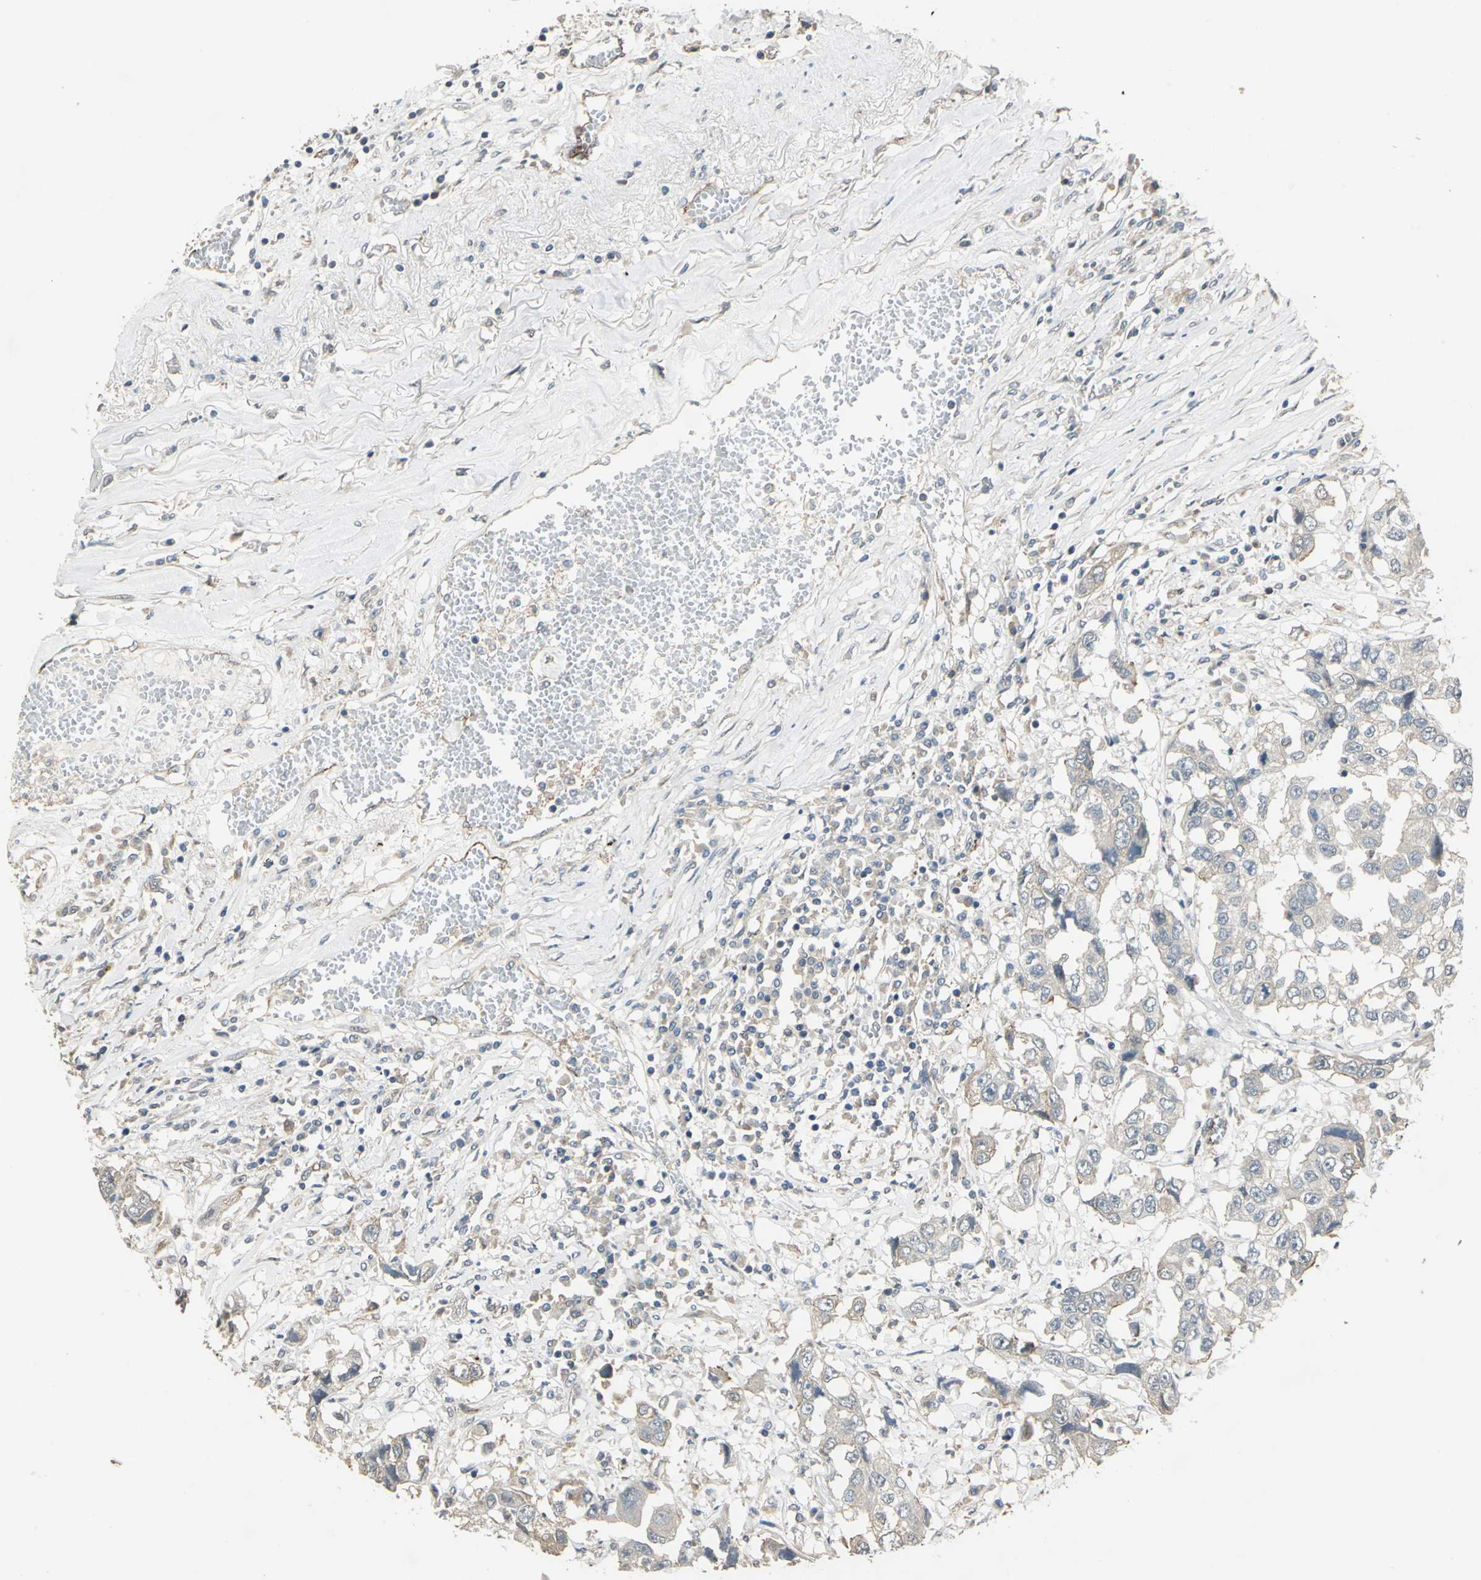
{"staining": {"intensity": "negative", "quantity": "none", "location": "none"}, "tissue": "lung cancer", "cell_type": "Tumor cells", "image_type": "cancer", "snomed": [{"axis": "morphology", "description": "Squamous cell carcinoma, NOS"}, {"axis": "topography", "description": "Lung"}], "caption": "The photomicrograph reveals no staining of tumor cells in squamous cell carcinoma (lung).", "gene": "RAPGEF1", "patient": {"sex": "male", "age": 71}}